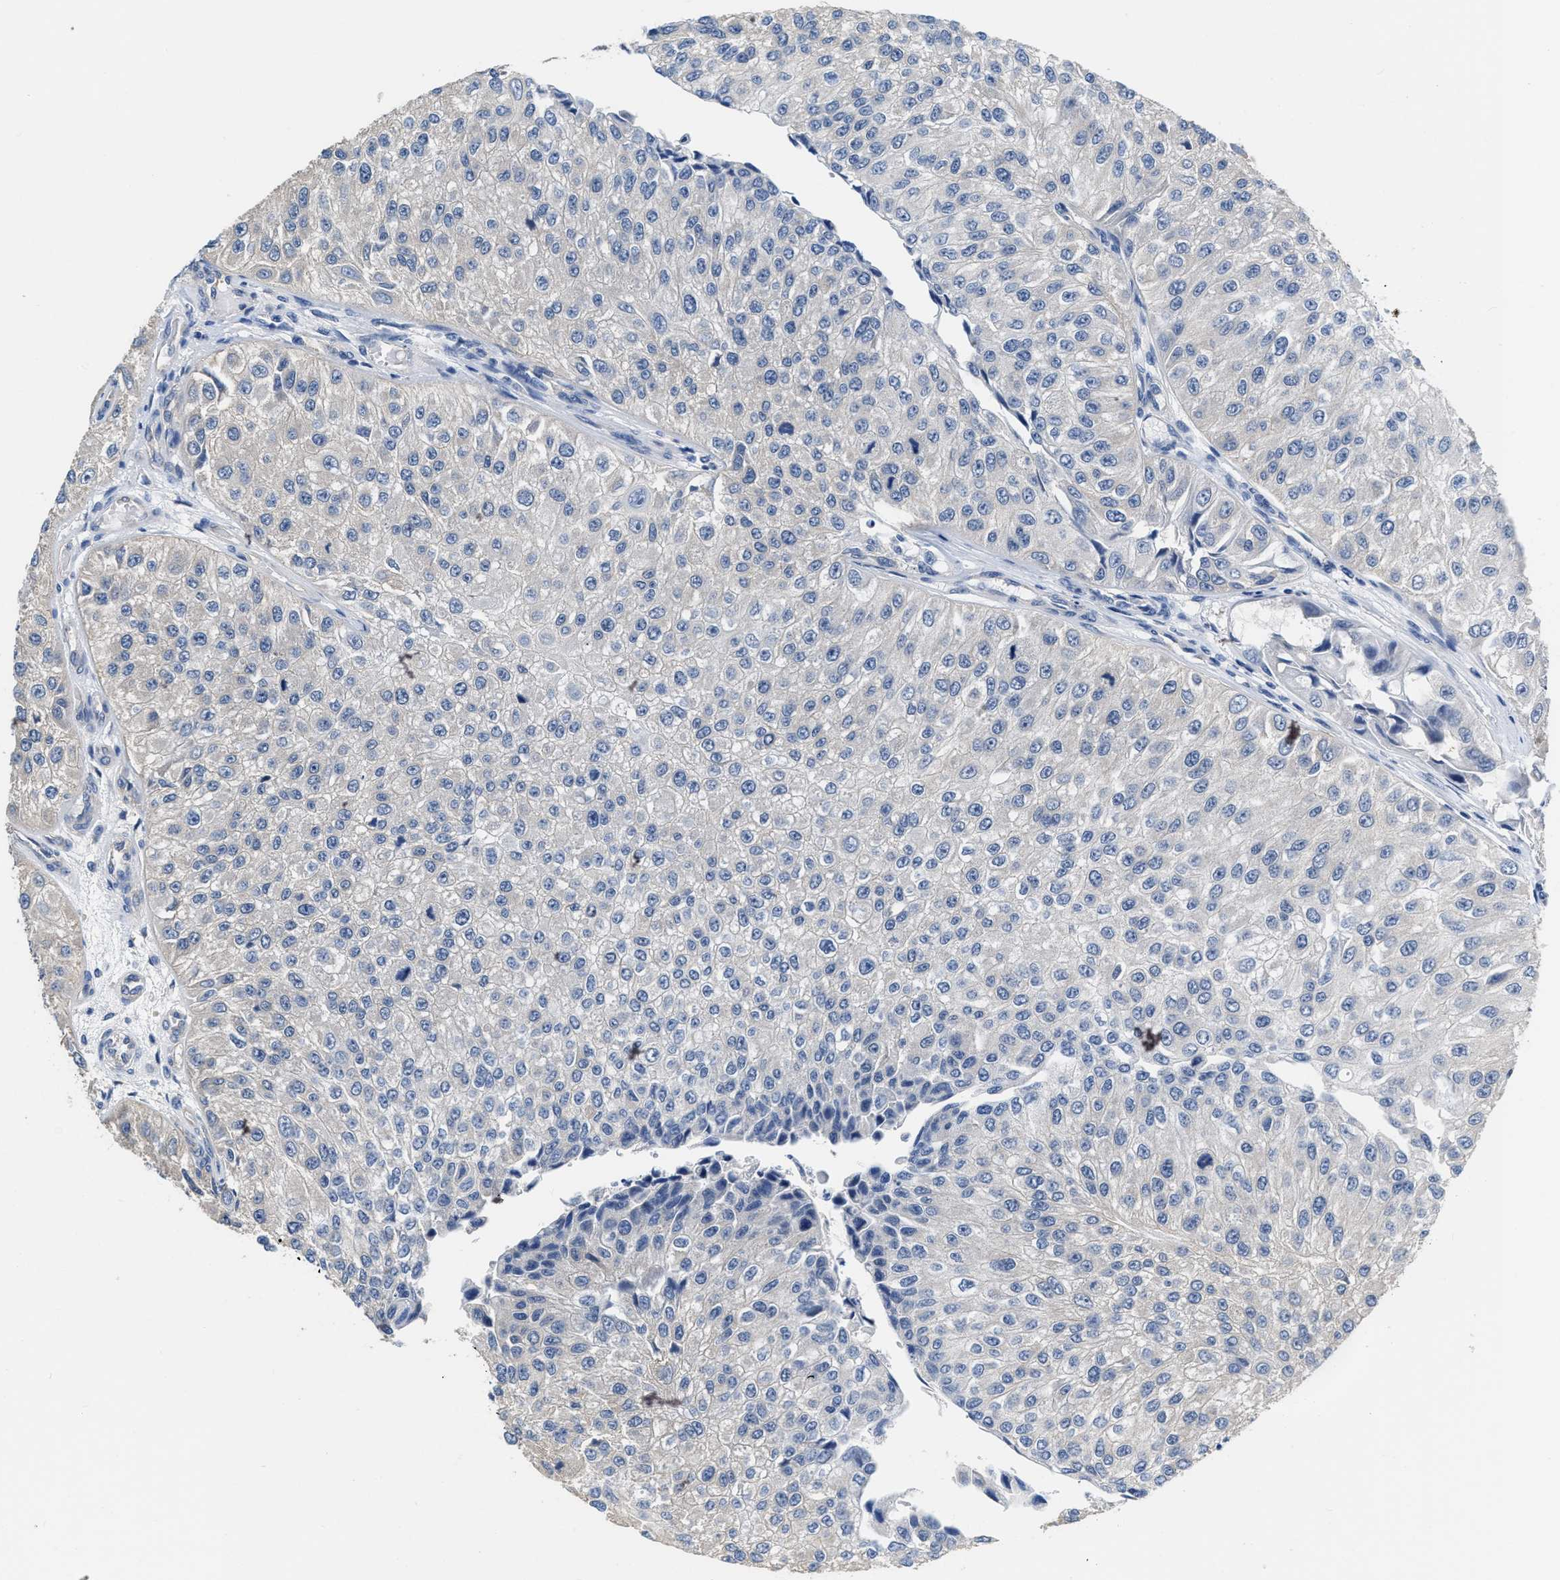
{"staining": {"intensity": "negative", "quantity": "none", "location": "none"}, "tissue": "urothelial cancer", "cell_type": "Tumor cells", "image_type": "cancer", "snomed": [{"axis": "morphology", "description": "Urothelial carcinoma, High grade"}, {"axis": "topography", "description": "Kidney"}, {"axis": "topography", "description": "Urinary bladder"}], "caption": "High power microscopy image of an immunohistochemistry micrograph of urothelial cancer, revealing no significant expression in tumor cells.", "gene": "C22orf42", "patient": {"sex": "male", "age": 77}}